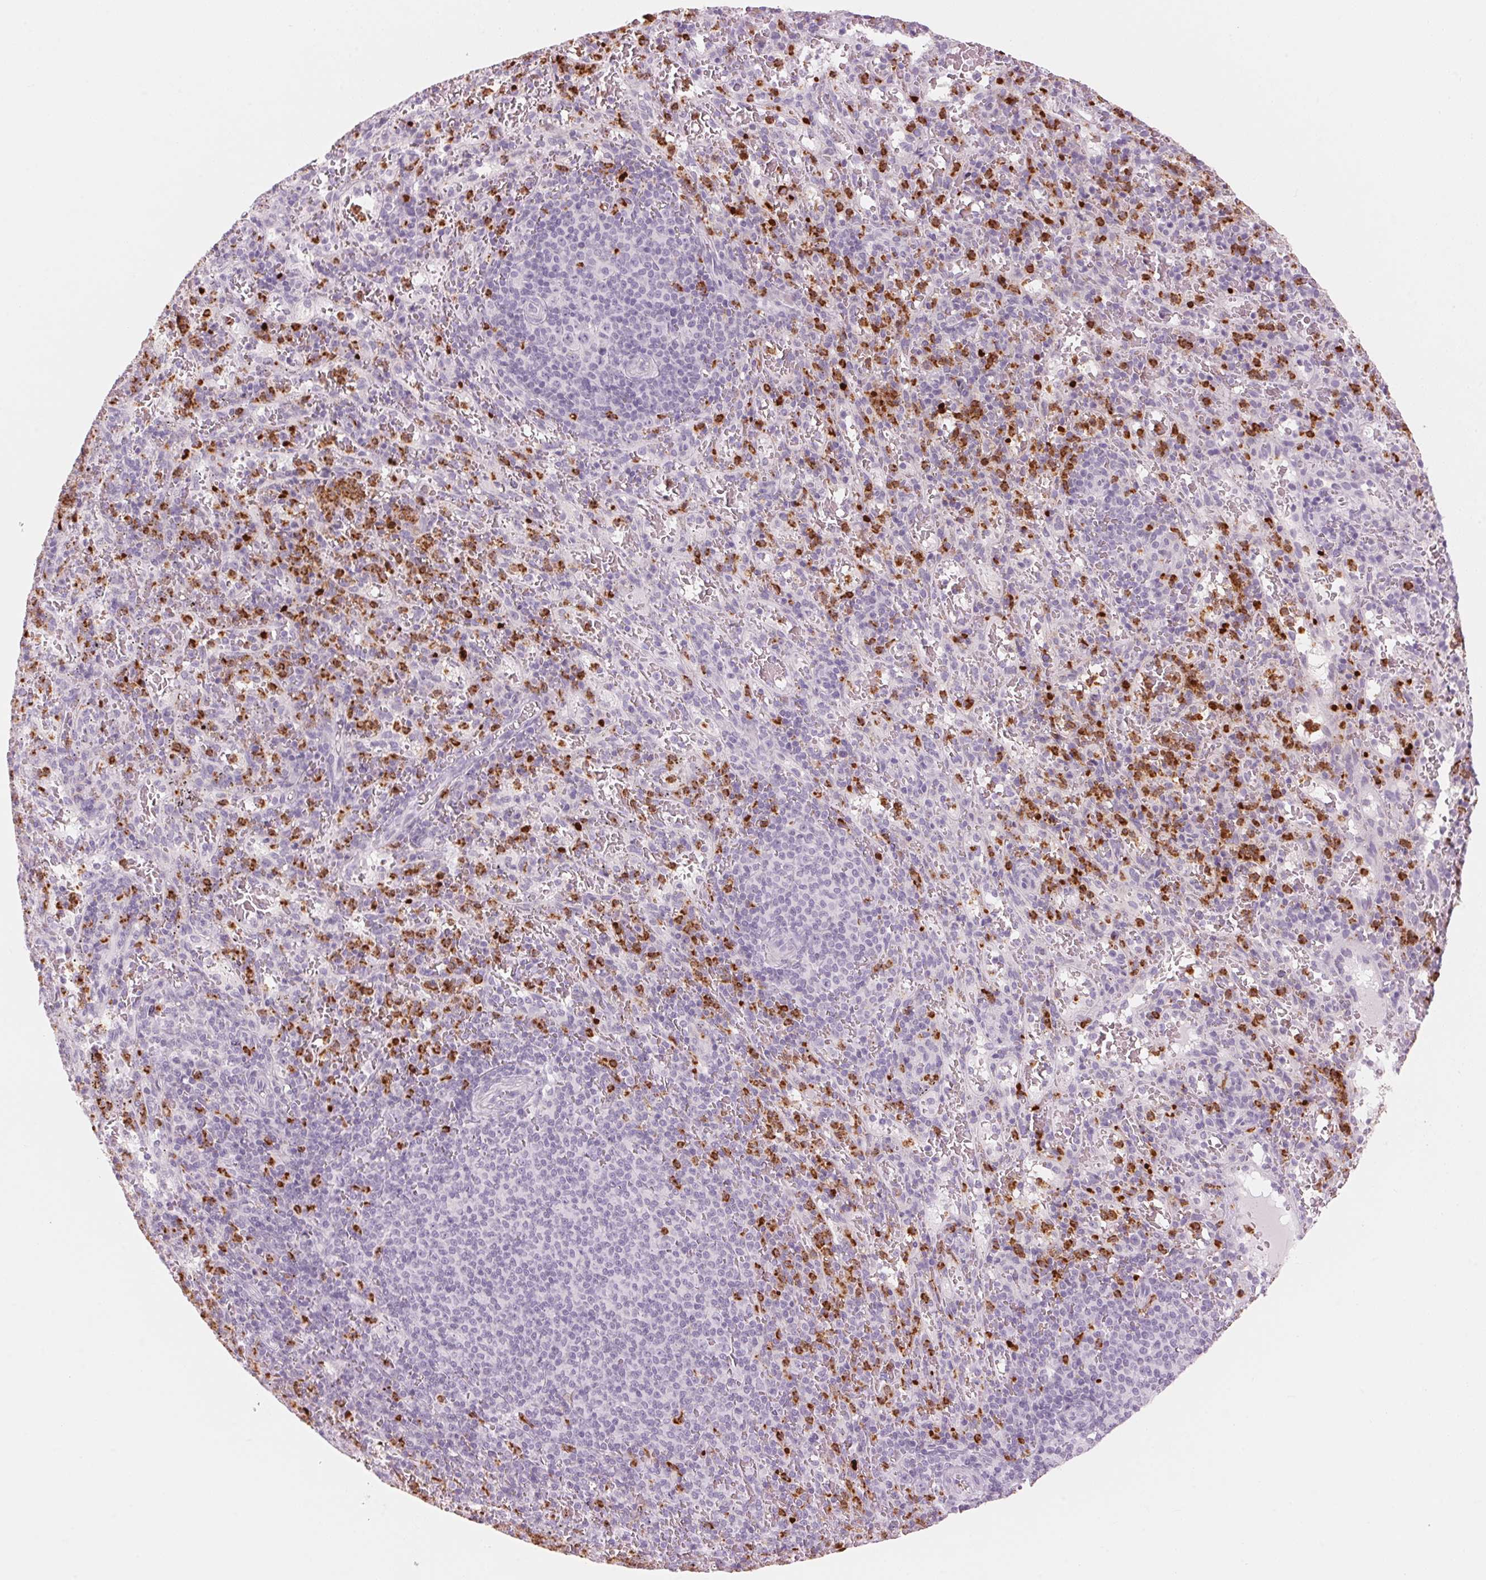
{"staining": {"intensity": "strong", "quantity": "25%-75%", "location": "cytoplasmic/membranous"}, "tissue": "spleen", "cell_type": "Cells in red pulp", "image_type": "normal", "snomed": [{"axis": "morphology", "description": "Normal tissue, NOS"}, {"axis": "topography", "description": "Spleen"}], "caption": "Benign spleen displays strong cytoplasmic/membranous expression in about 25%-75% of cells in red pulp, visualized by immunohistochemistry.", "gene": "KLK7", "patient": {"sex": "male", "age": 57}}